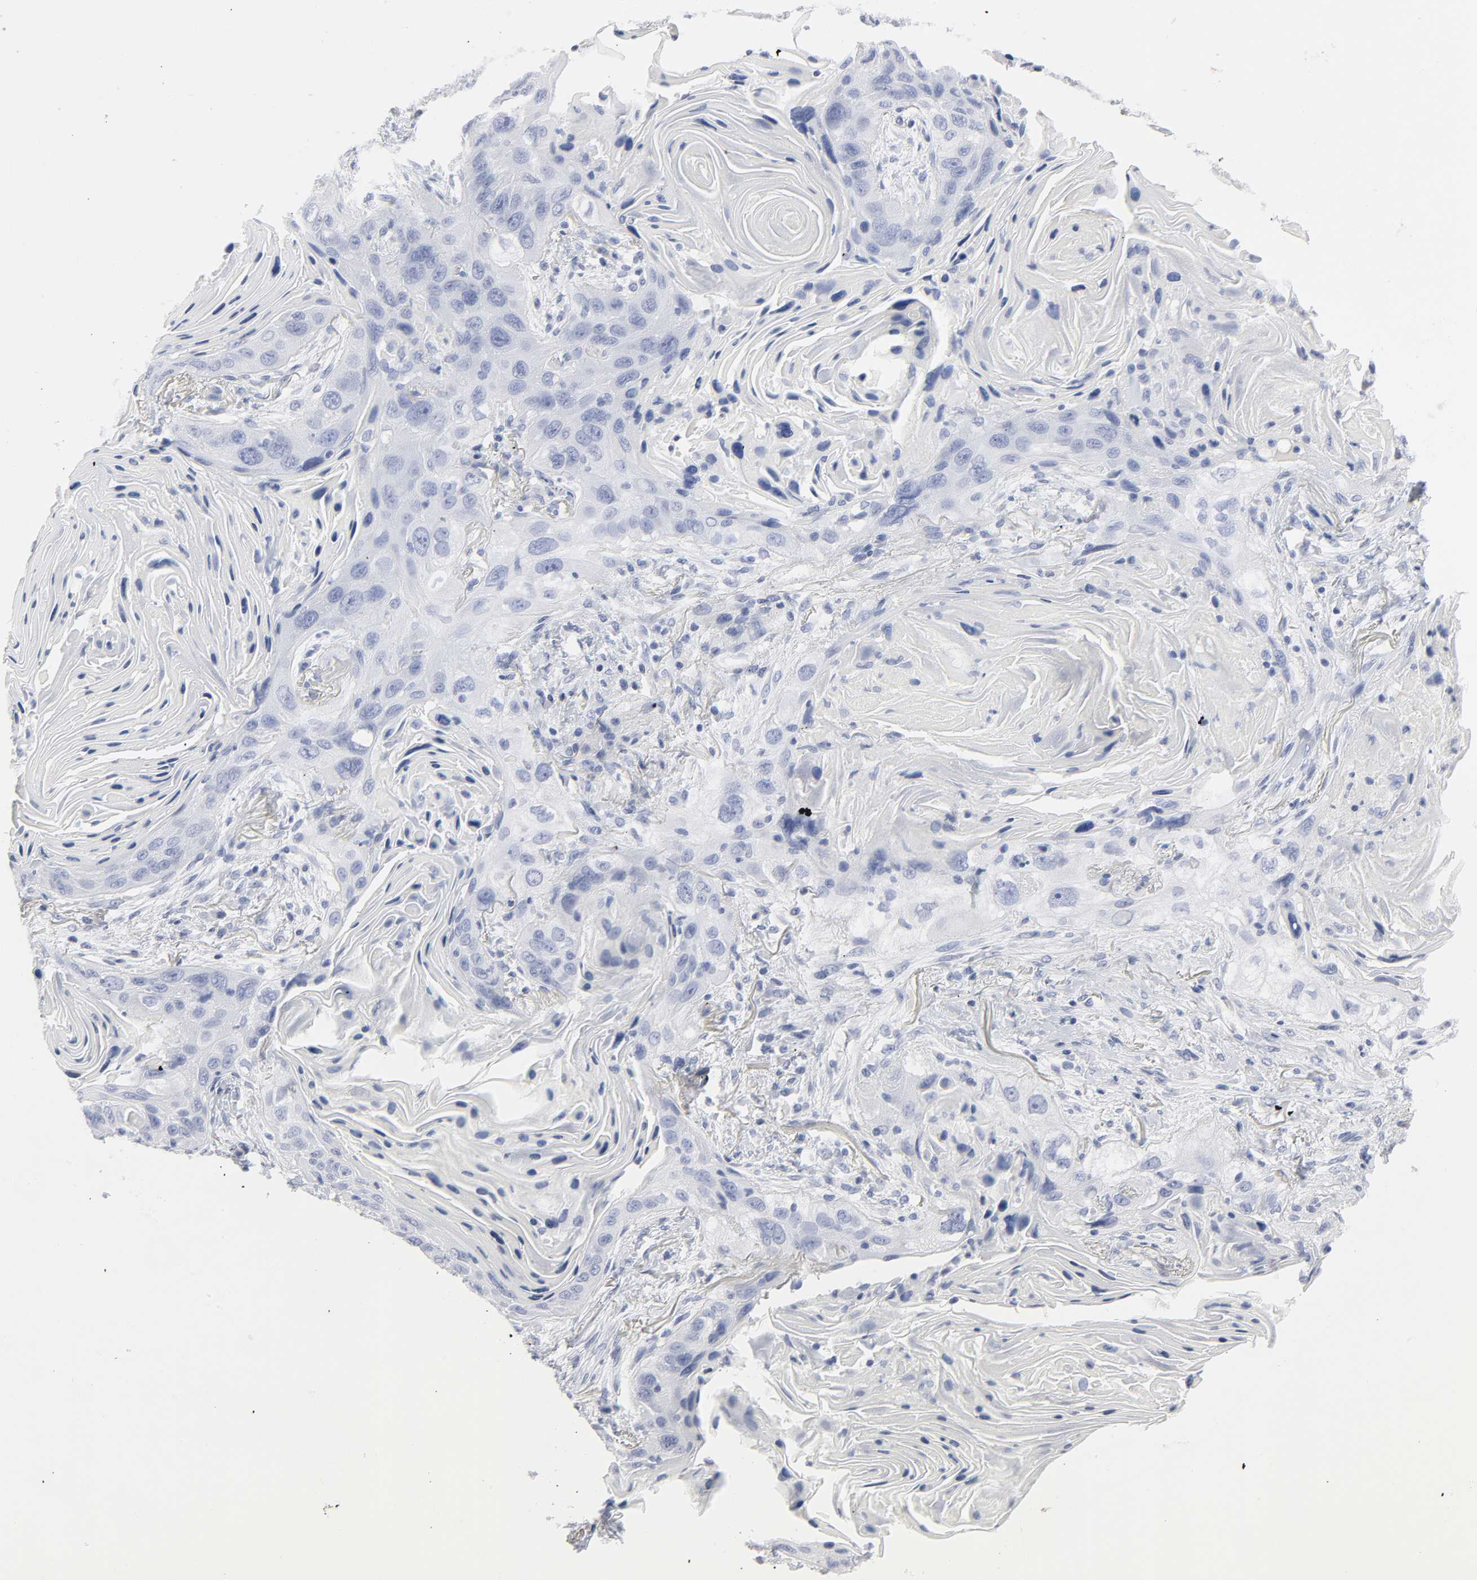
{"staining": {"intensity": "negative", "quantity": "none", "location": "none"}, "tissue": "lung cancer", "cell_type": "Tumor cells", "image_type": "cancer", "snomed": [{"axis": "morphology", "description": "Squamous cell carcinoma, NOS"}, {"axis": "topography", "description": "Lung"}], "caption": "Protein analysis of lung cancer reveals no significant positivity in tumor cells.", "gene": "HNF4A", "patient": {"sex": "female", "age": 67}}